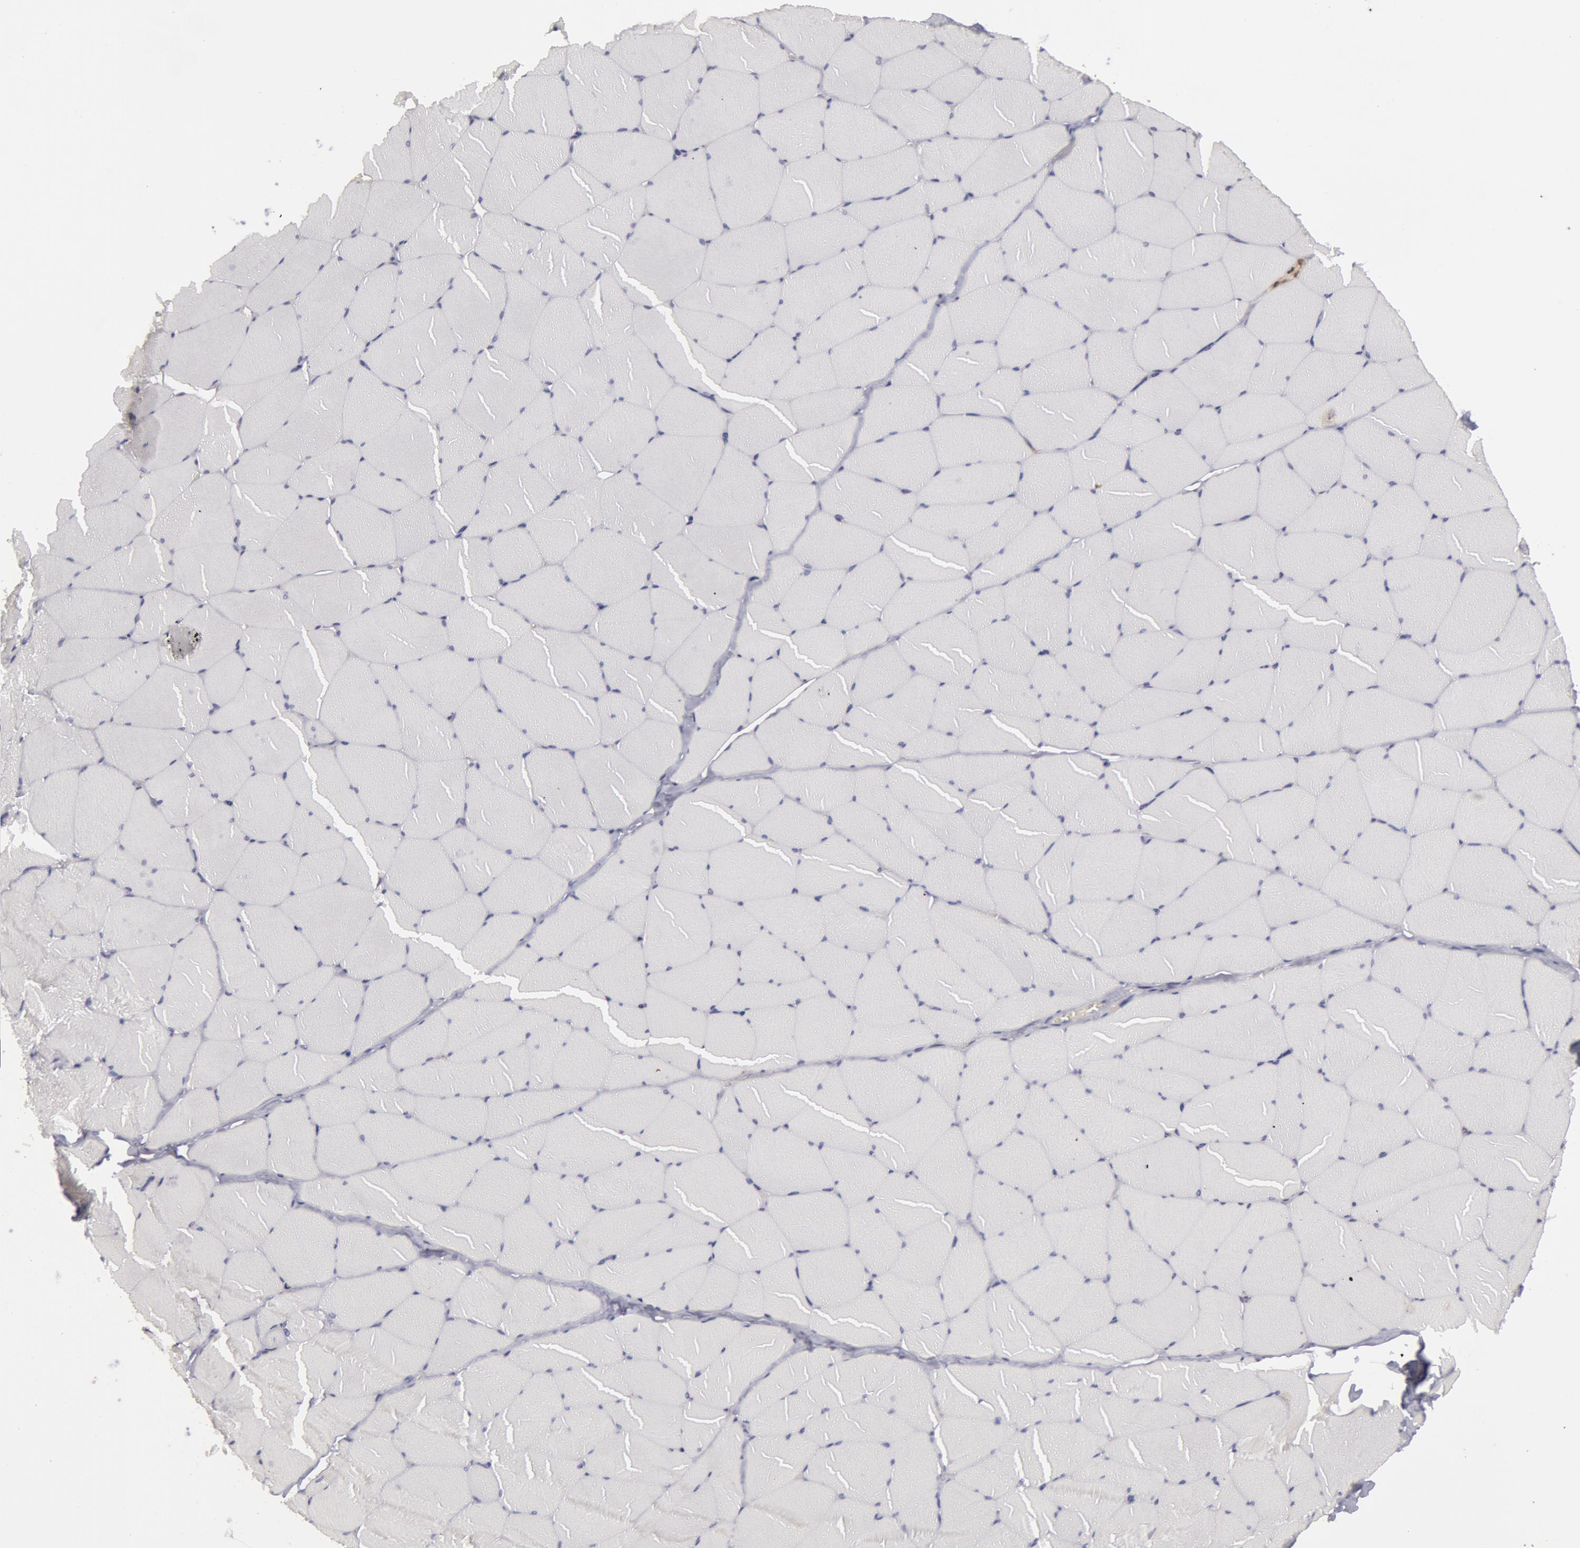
{"staining": {"intensity": "negative", "quantity": "none", "location": "none"}, "tissue": "skeletal muscle", "cell_type": "Myocytes", "image_type": "normal", "snomed": [{"axis": "morphology", "description": "Normal tissue, NOS"}, {"axis": "topography", "description": "Skeletal muscle"}, {"axis": "topography", "description": "Salivary gland"}], "caption": "Benign skeletal muscle was stained to show a protein in brown. There is no significant positivity in myocytes.", "gene": "CAT", "patient": {"sex": "male", "age": 62}}